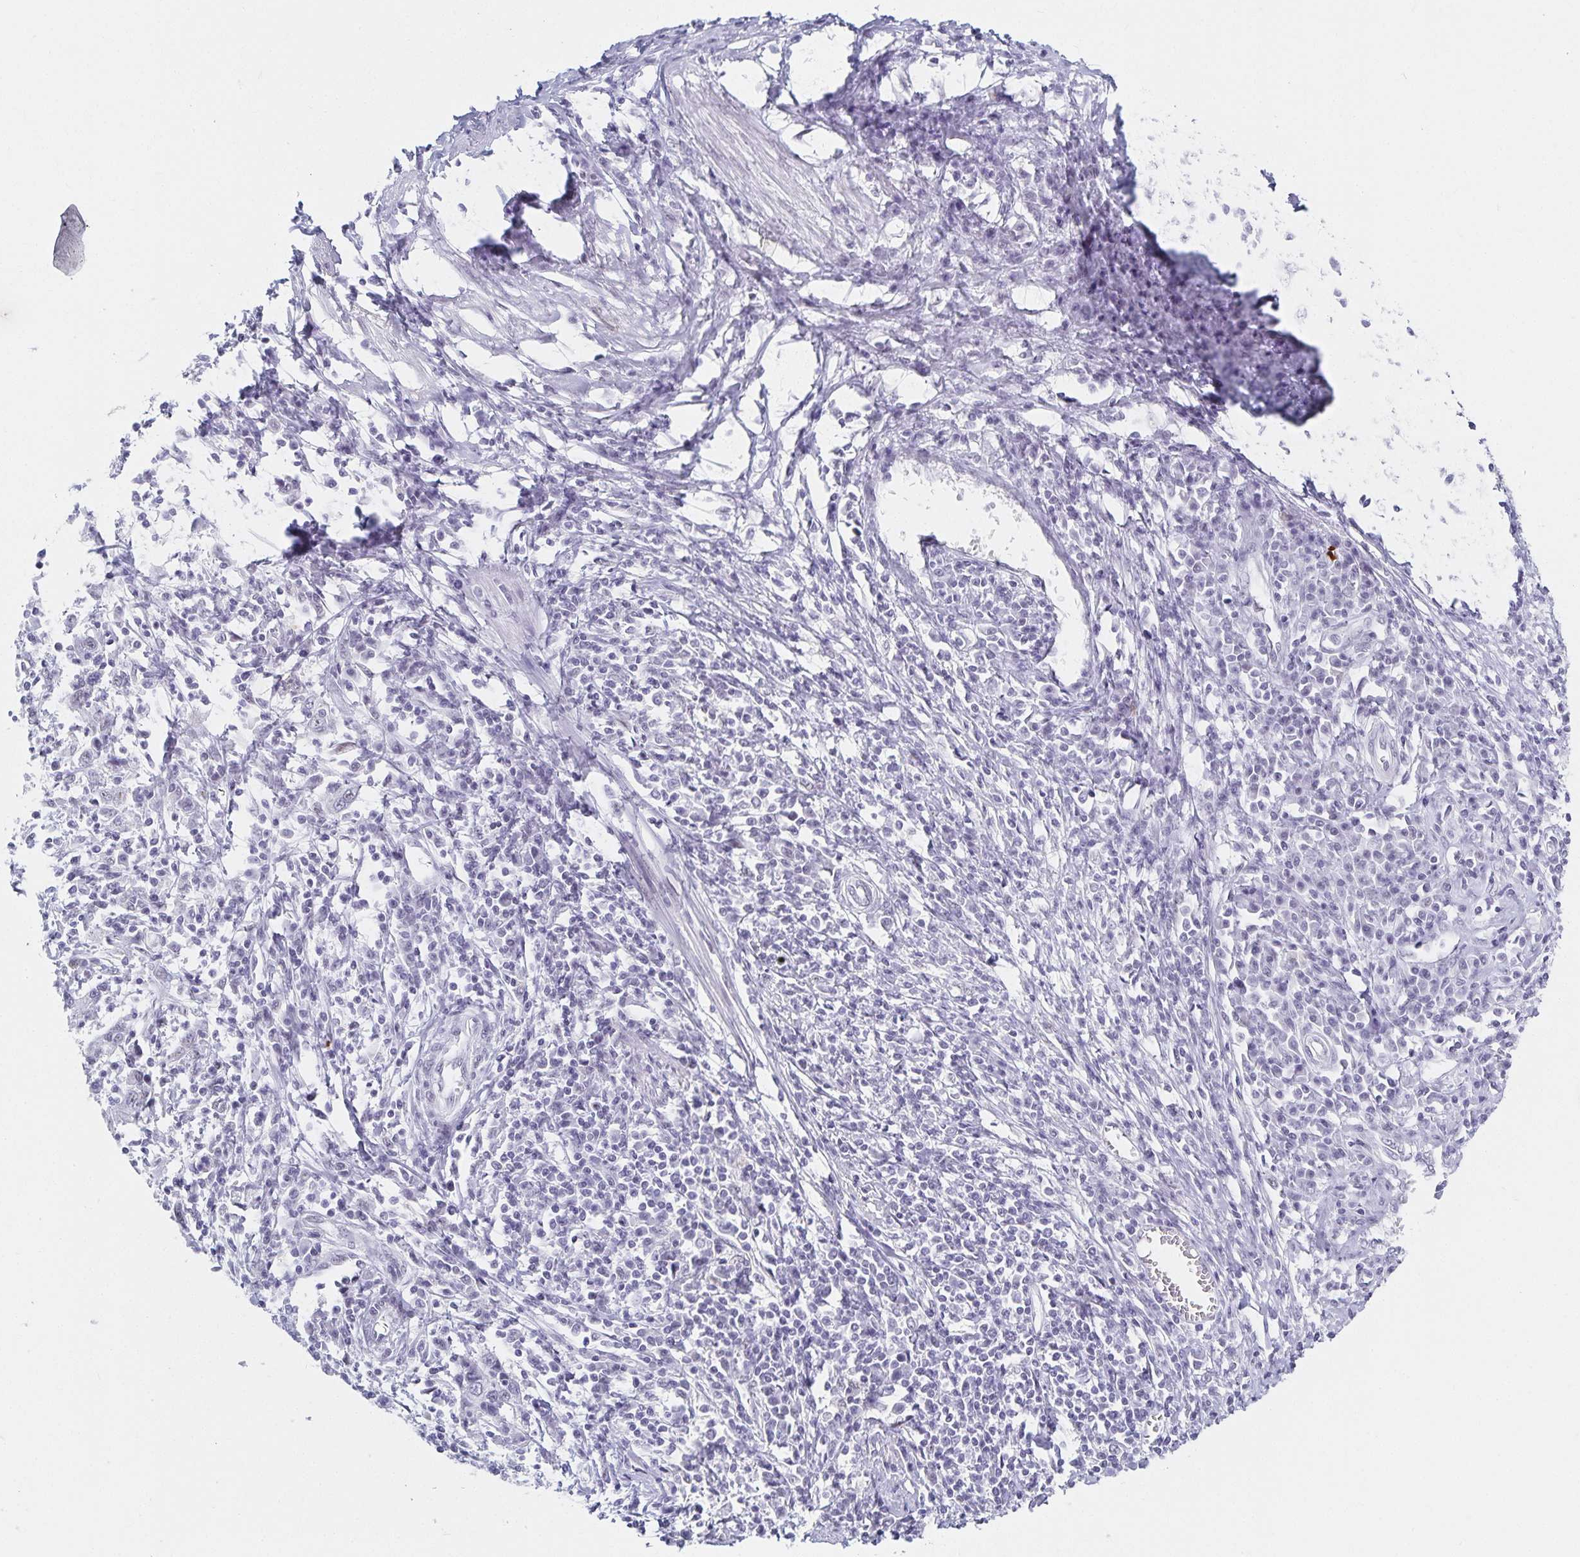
{"staining": {"intensity": "negative", "quantity": "none", "location": "none"}, "tissue": "cervical cancer", "cell_type": "Tumor cells", "image_type": "cancer", "snomed": [{"axis": "morphology", "description": "Squamous cell carcinoma, NOS"}, {"axis": "topography", "description": "Cervix"}], "caption": "This is an IHC micrograph of human cervical cancer (squamous cell carcinoma). There is no positivity in tumor cells.", "gene": "C20orf85", "patient": {"sex": "female", "age": 46}}